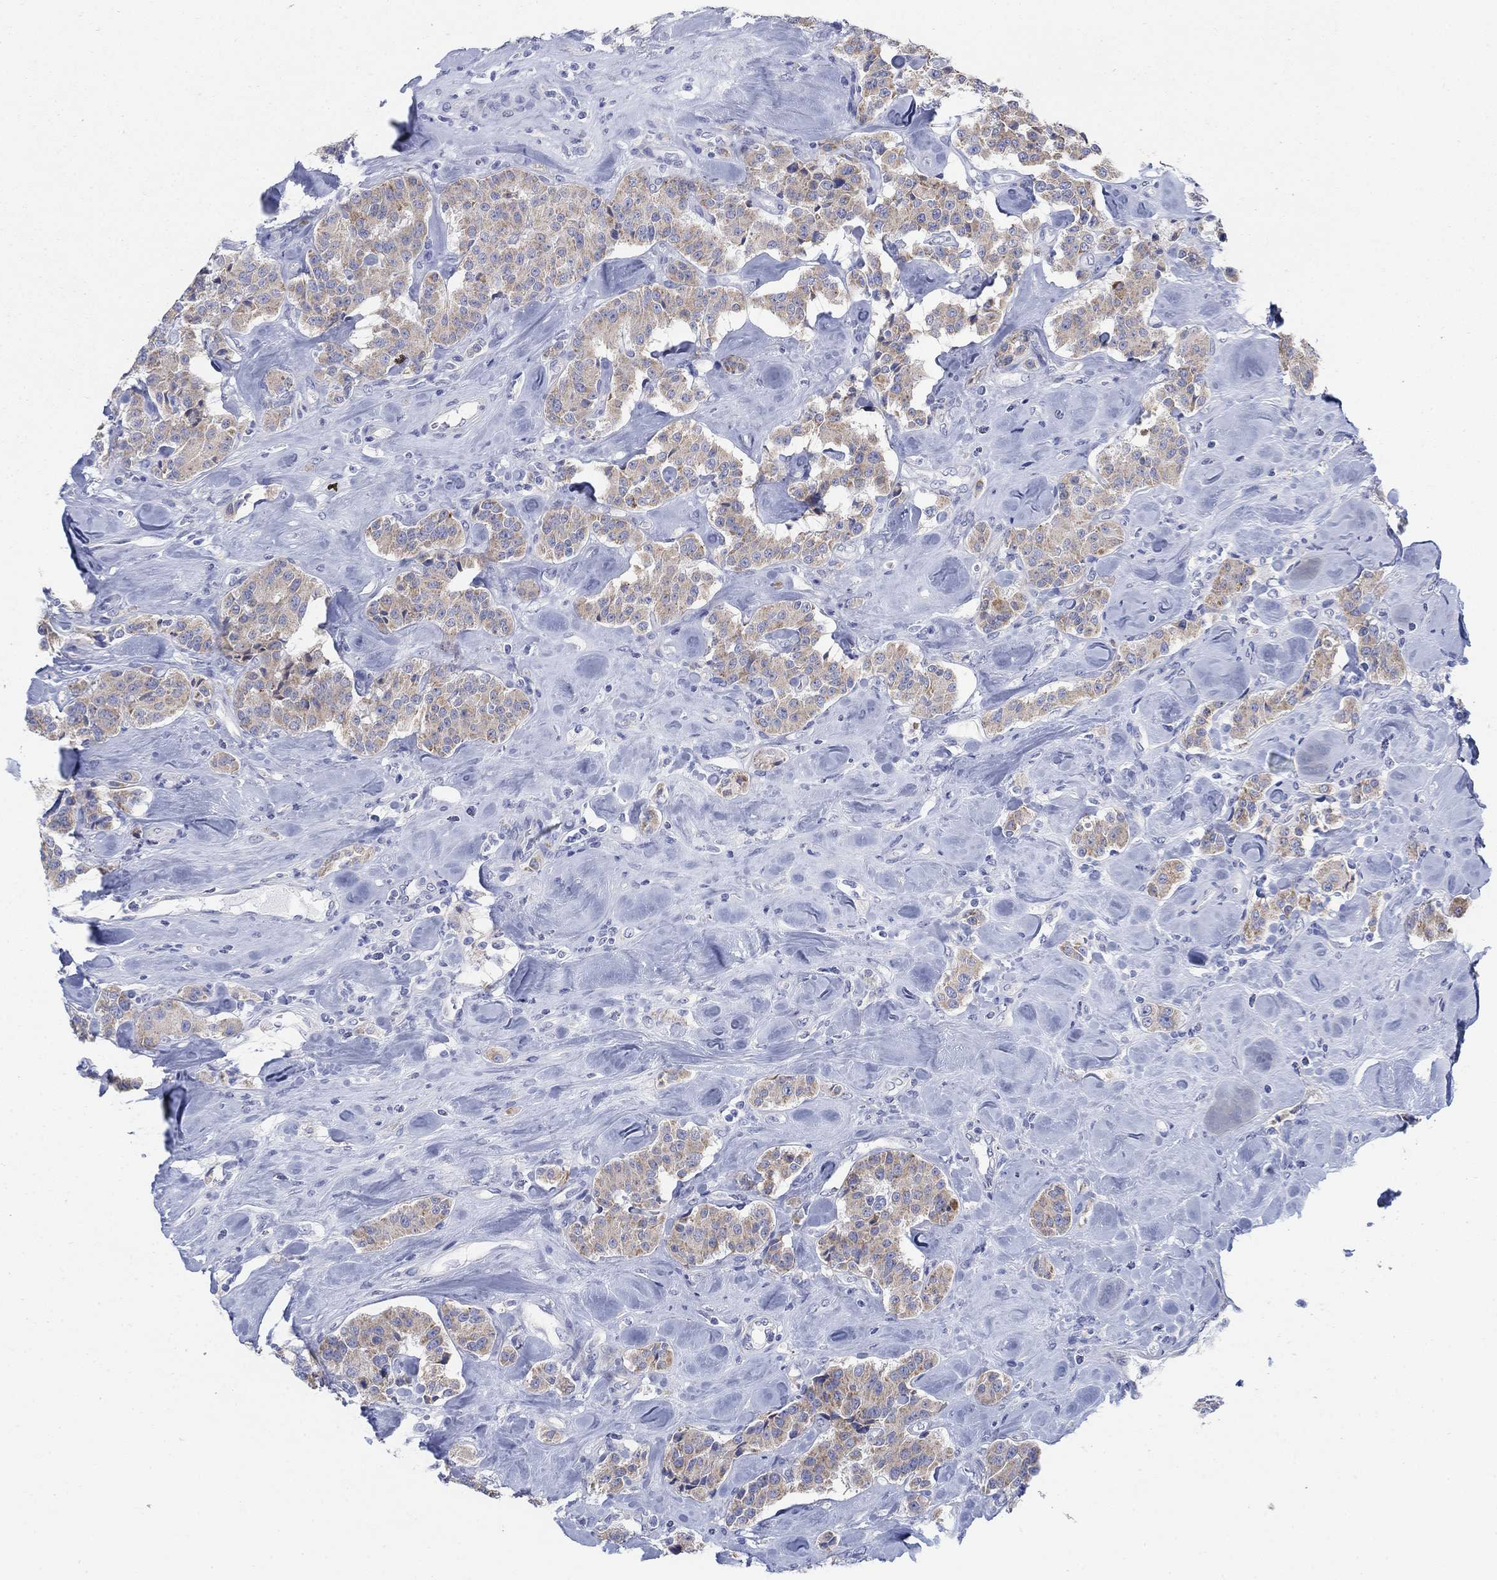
{"staining": {"intensity": "weak", "quantity": ">75%", "location": "cytoplasmic/membranous"}, "tissue": "carcinoid", "cell_type": "Tumor cells", "image_type": "cancer", "snomed": [{"axis": "morphology", "description": "Carcinoid, malignant, NOS"}, {"axis": "topography", "description": "Pancreas"}], "caption": "Carcinoid stained with DAB (3,3'-diaminobenzidine) immunohistochemistry (IHC) exhibits low levels of weak cytoplasmic/membranous positivity in about >75% of tumor cells.", "gene": "SCCPDH", "patient": {"sex": "male", "age": 41}}